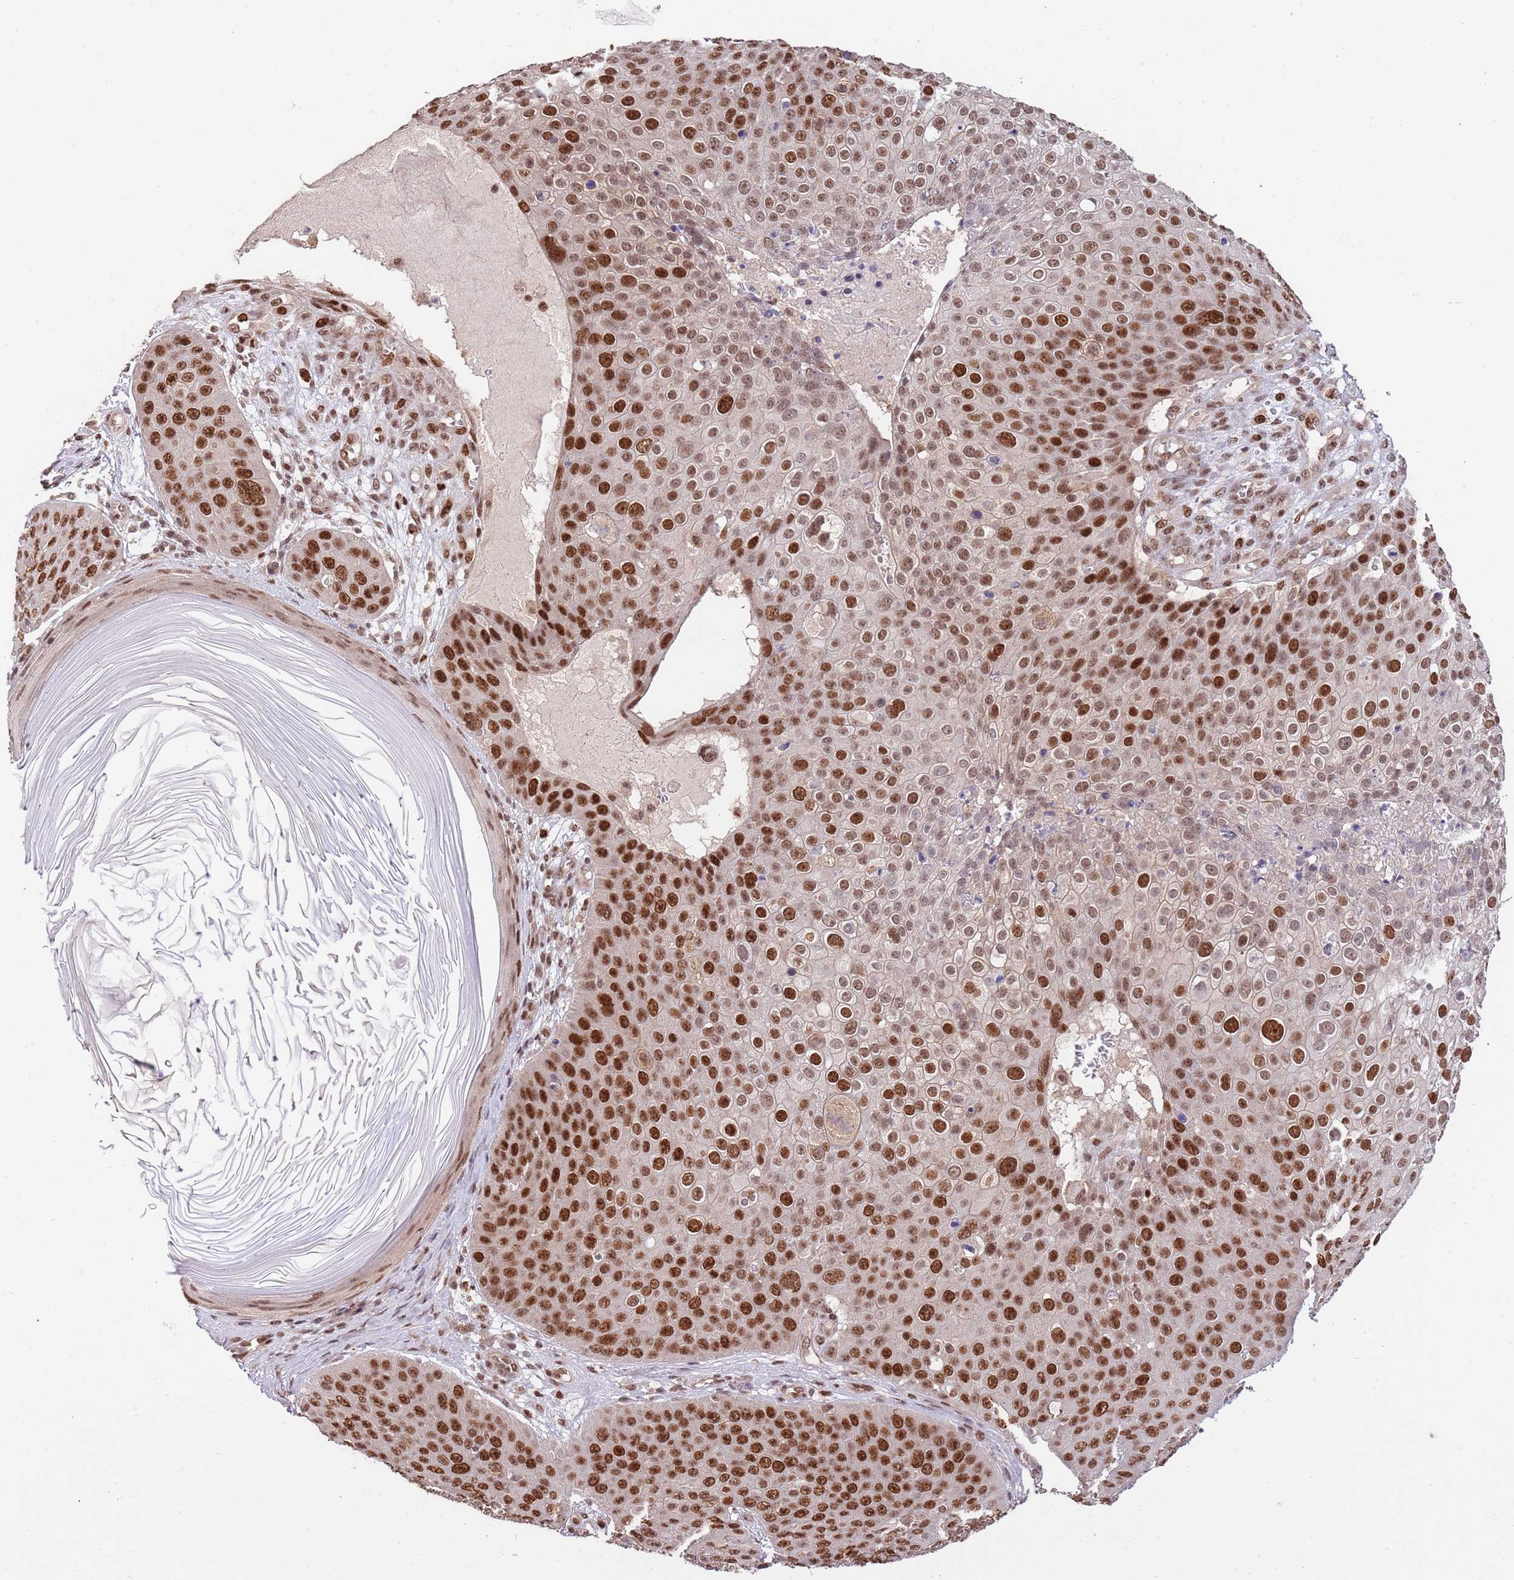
{"staining": {"intensity": "strong", "quantity": ">75%", "location": "nuclear"}, "tissue": "skin cancer", "cell_type": "Tumor cells", "image_type": "cancer", "snomed": [{"axis": "morphology", "description": "Squamous cell carcinoma, NOS"}, {"axis": "topography", "description": "Skin"}], "caption": "Brown immunohistochemical staining in squamous cell carcinoma (skin) shows strong nuclear expression in about >75% of tumor cells. (Brightfield microscopy of DAB IHC at high magnification).", "gene": "RIF1", "patient": {"sex": "male", "age": 71}}